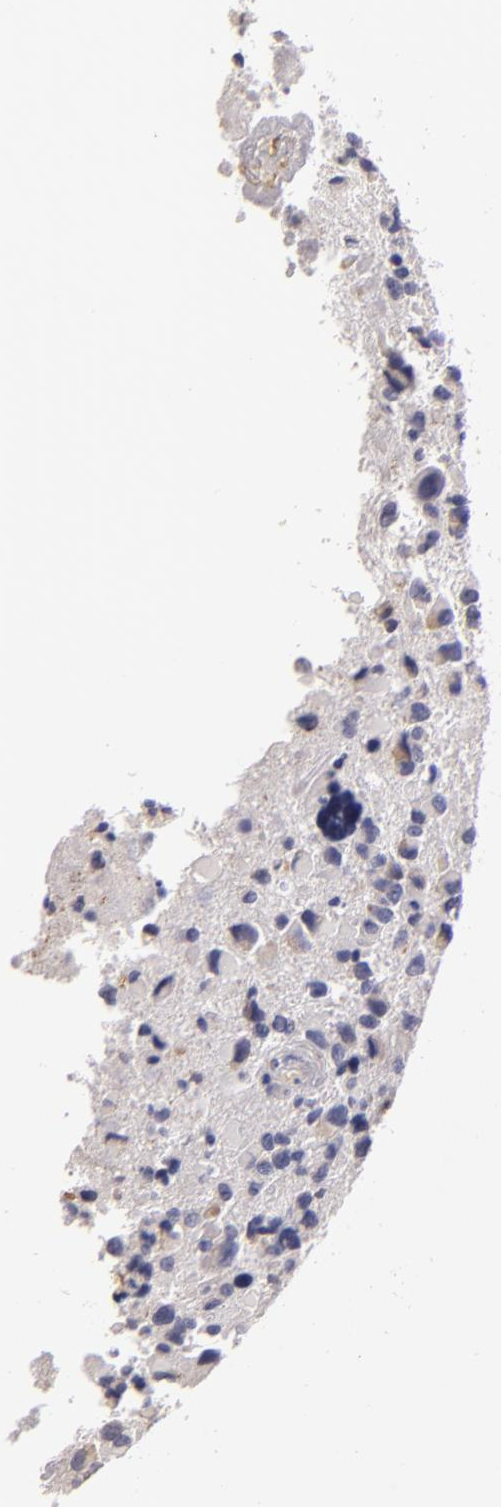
{"staining": {"intensity": "negative", "quantity": "none", "location": "none"}, "tissue": "glioma", "cell_type": "Tumor cells", "image_type": "cancer", "snomed": [{"axis": "morphology", "description": "Glioma, malignant, High grade"}, {"axis": "topography", "description": "Brain"}], "caption": "The image shows no significant staining in tumor cells of high-grade glioma (malignant). The staining was performed using DAB to visualize the protein expression in brown, while the nuclei were stained in blue with hematoxylin (Magnification: 20x).", "gene": "TLR8", "patient": {"sex": "male", "age": 69}}